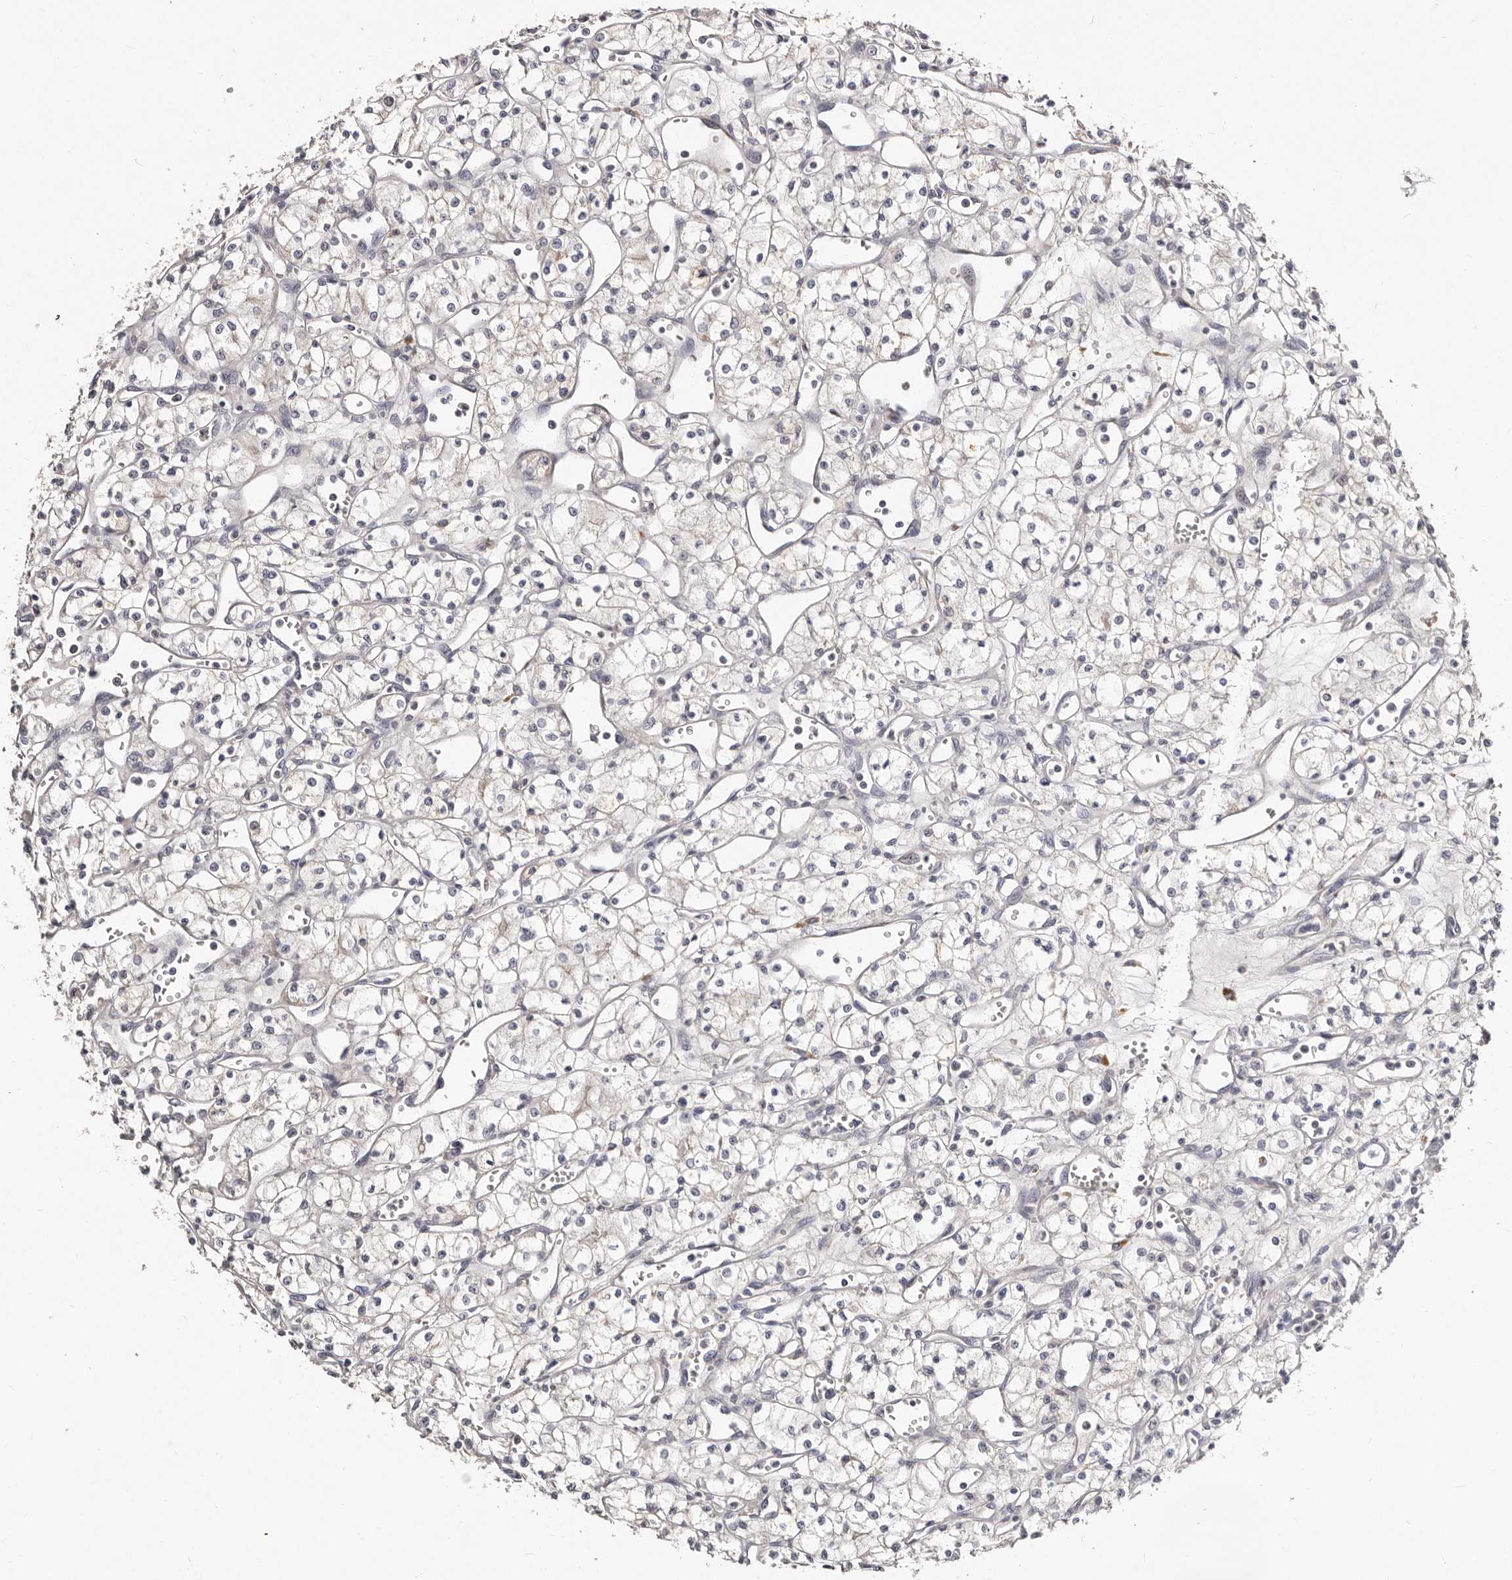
{"staining": {"intensity": "negative", "quantity": "none", "location": "none"}, "tissue": "renal cancer", "cell_type": "Tumor cells", "image_type": "cancer", "snomed": [{"axis": "morphology", "description": "Adenocarcinoma, NOS"}, {"axis": "topography", "description": "Kidney"}], "caption": "The immunohistochemistry micrograph has no significant staining in tumor cells of renal cancer (adenocarcinoma) tissue. (Immunohistochemistry, brightfield microscopy, high magnification).", "gene": "MRPS33", "patient": {"sex": "male", "age": 59}}